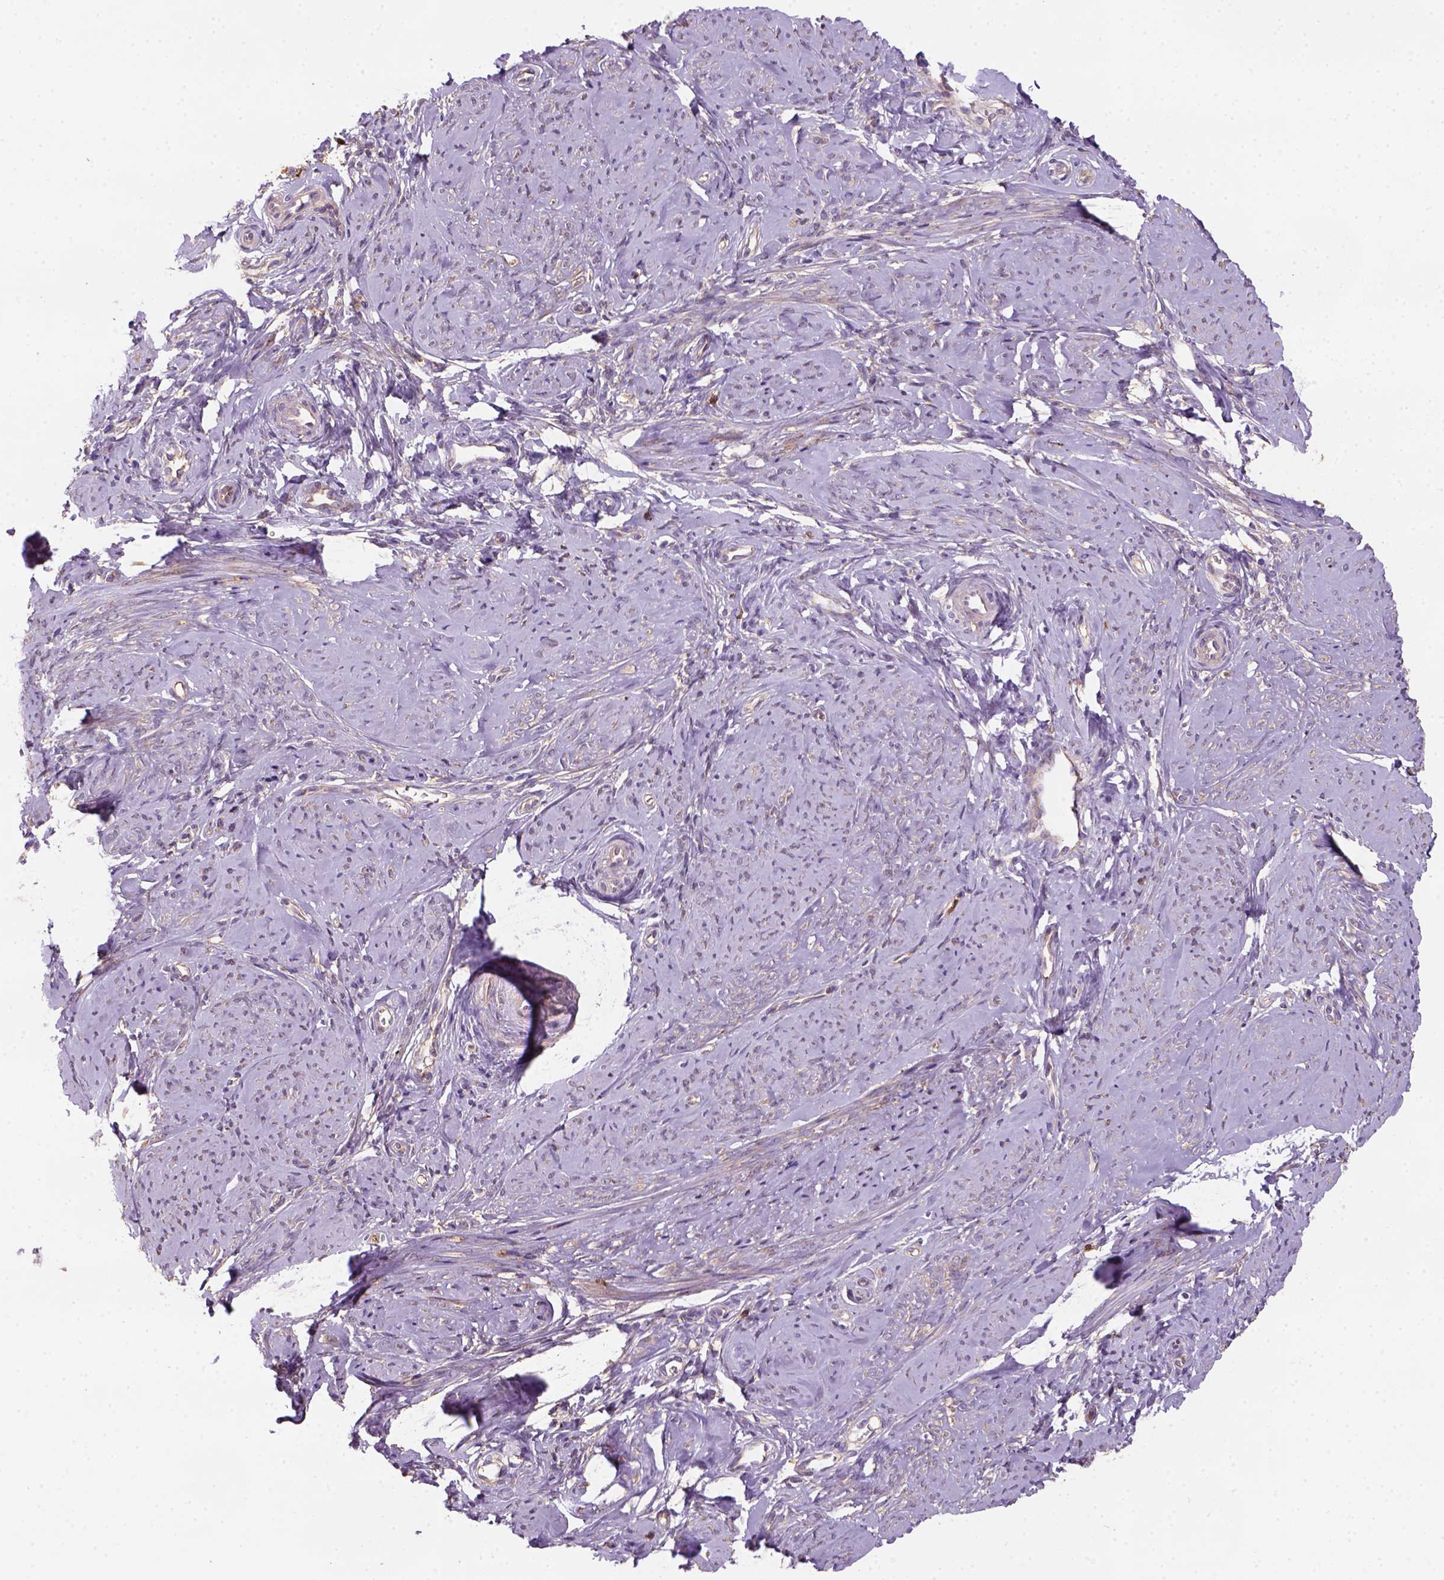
{"staining": {"intensity": "weak", "quantity": "25%-75%", "location": "cytoplasmic/membranous"}, "tissue": "smooth muscle", "cell_type": "Smooth muscle cells", "image_type": "normal", "snomed": [{"axis": "morphology", "description": "Normal tissue, NOS"}, {"axis": "topography", "description": "Smooth muscle"}], "caption": "Immunohistochemistry (IHC) image of benign smooth muscle: smooth muscle stained using immunohistochemistry (IHC) reveals low levels of weak protein expression localized specifically in the cytoplasmic/membranous of smooth muscle cells, appearing as a cytoplasmic/membranous brown color.", "gene": "GPRC5D", "patient": {"sex": "female", "age": 48}}